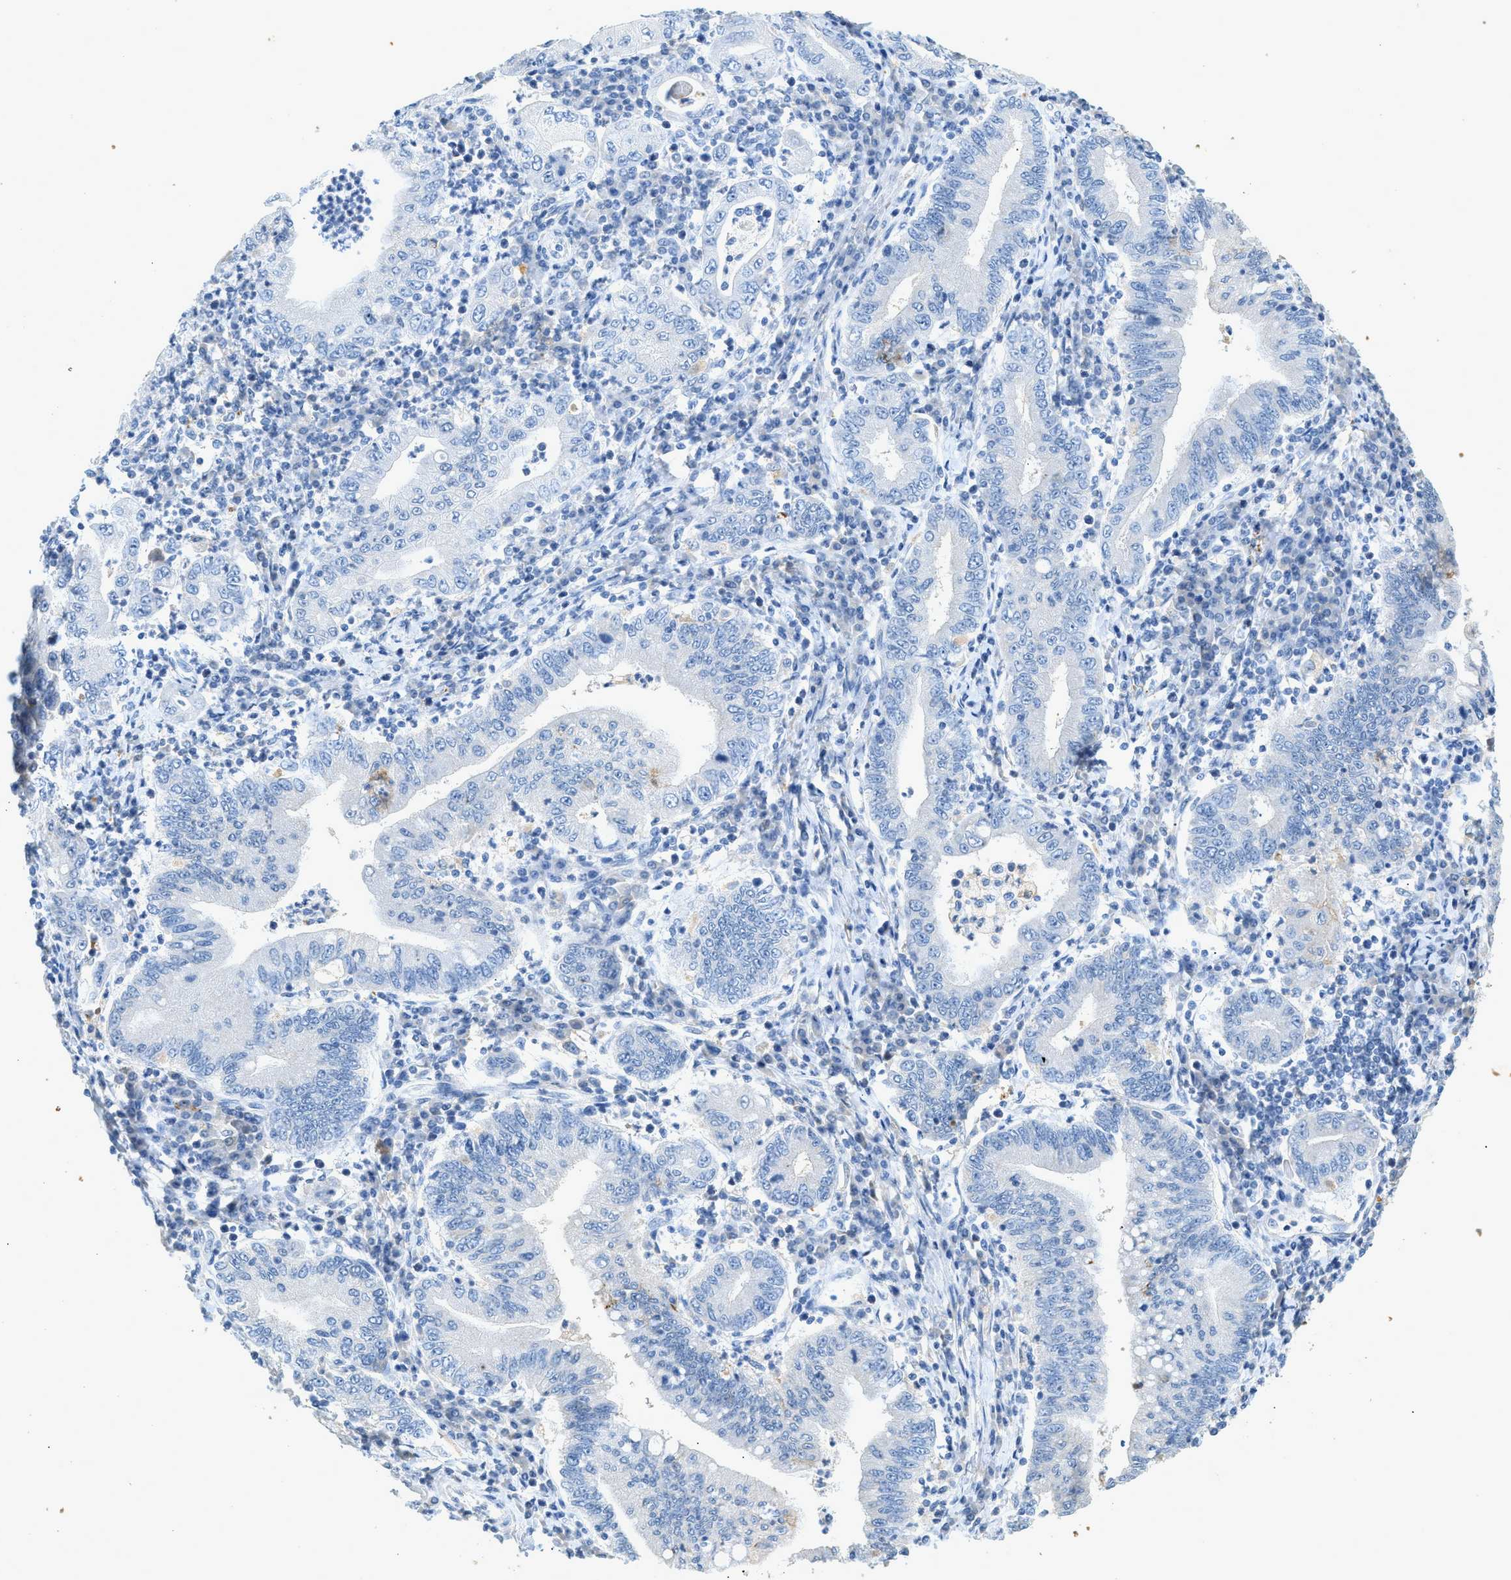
{"staining": {"intensity": "negative", "quantity": "none", "location": "none"}, "tissue": "stomach cancer", "cell_type": "Tumor cells", "image_type": "cancer", "snomed": [{"axis": "morphology", "description": "Normal tissue, NOS"}, {"axis": "morphology", "description": "Adenocarcinoma, NOS"}, {"axis": "topography", "description": "Esophagus"}, {"axis": "topography", "description": "Stomach, upper"}, {"axis": "topography", "description": "Peripheral nerve tissue"}], "caption": "This is an IHC photomicrograph of stomach adenocarcinoma. There is no staining in tumor cells.", "gene": "F2", "patient": {"sex": "male", "age": 62}}